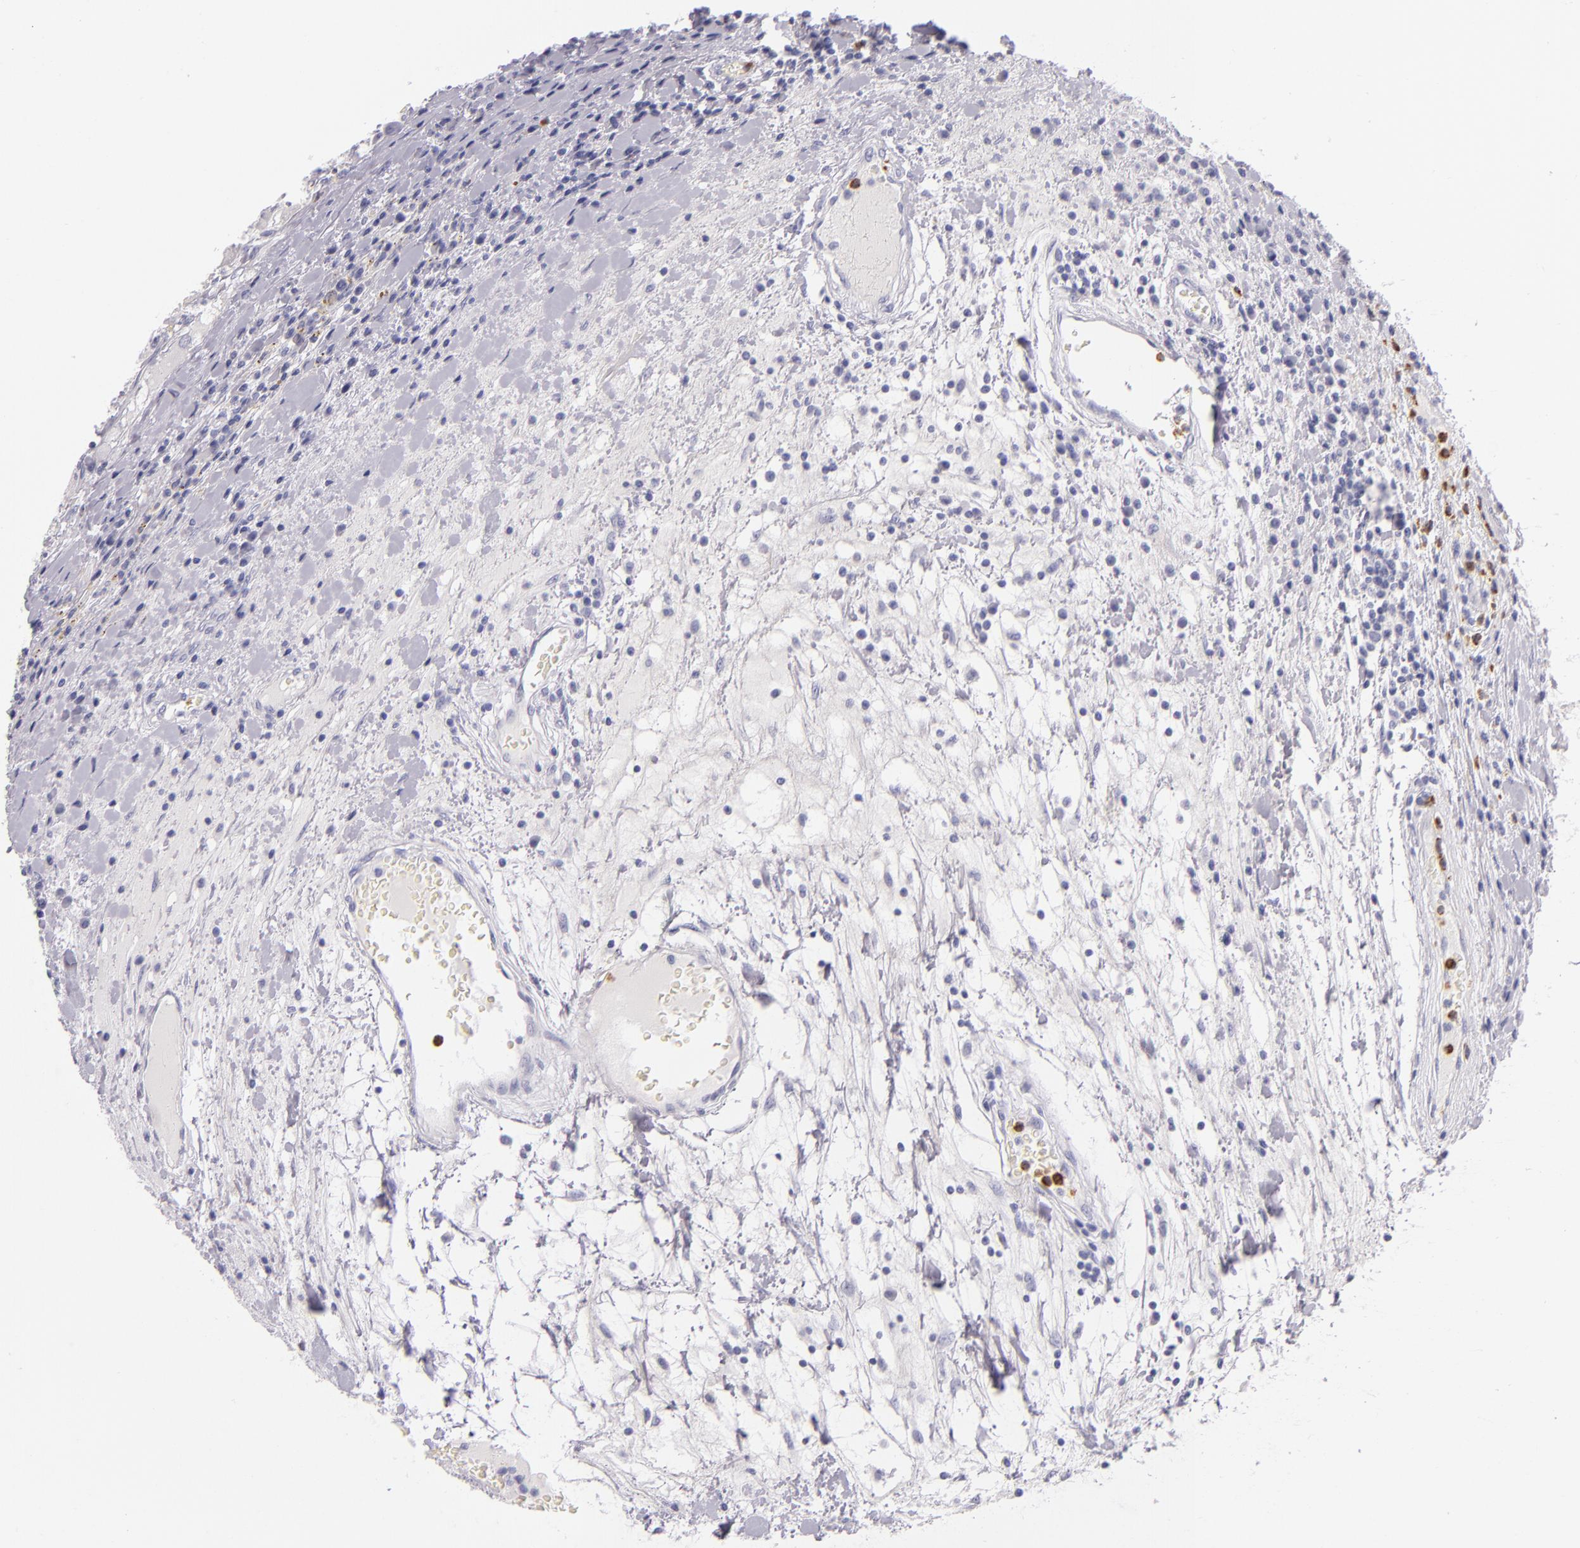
{"staining": {"intensity": "negative", "quantity": "none", "location": "none"}, "tissue": "renal cancer", "cell_type": "Tumor cells", "image_type": "cancer", "snomed": [{"axis": "morphology", "description": "Adenocarcinoma, NOS"}, {"axis": "topography", "description": "Kidney"}], "caption": "Immunohistochemistry histopathology image of renal cancer stained for a protein (brown), which shows no expression in tumor cells.", "gene": "CDH3", "patient": {"sex": "female", "age": 73}}